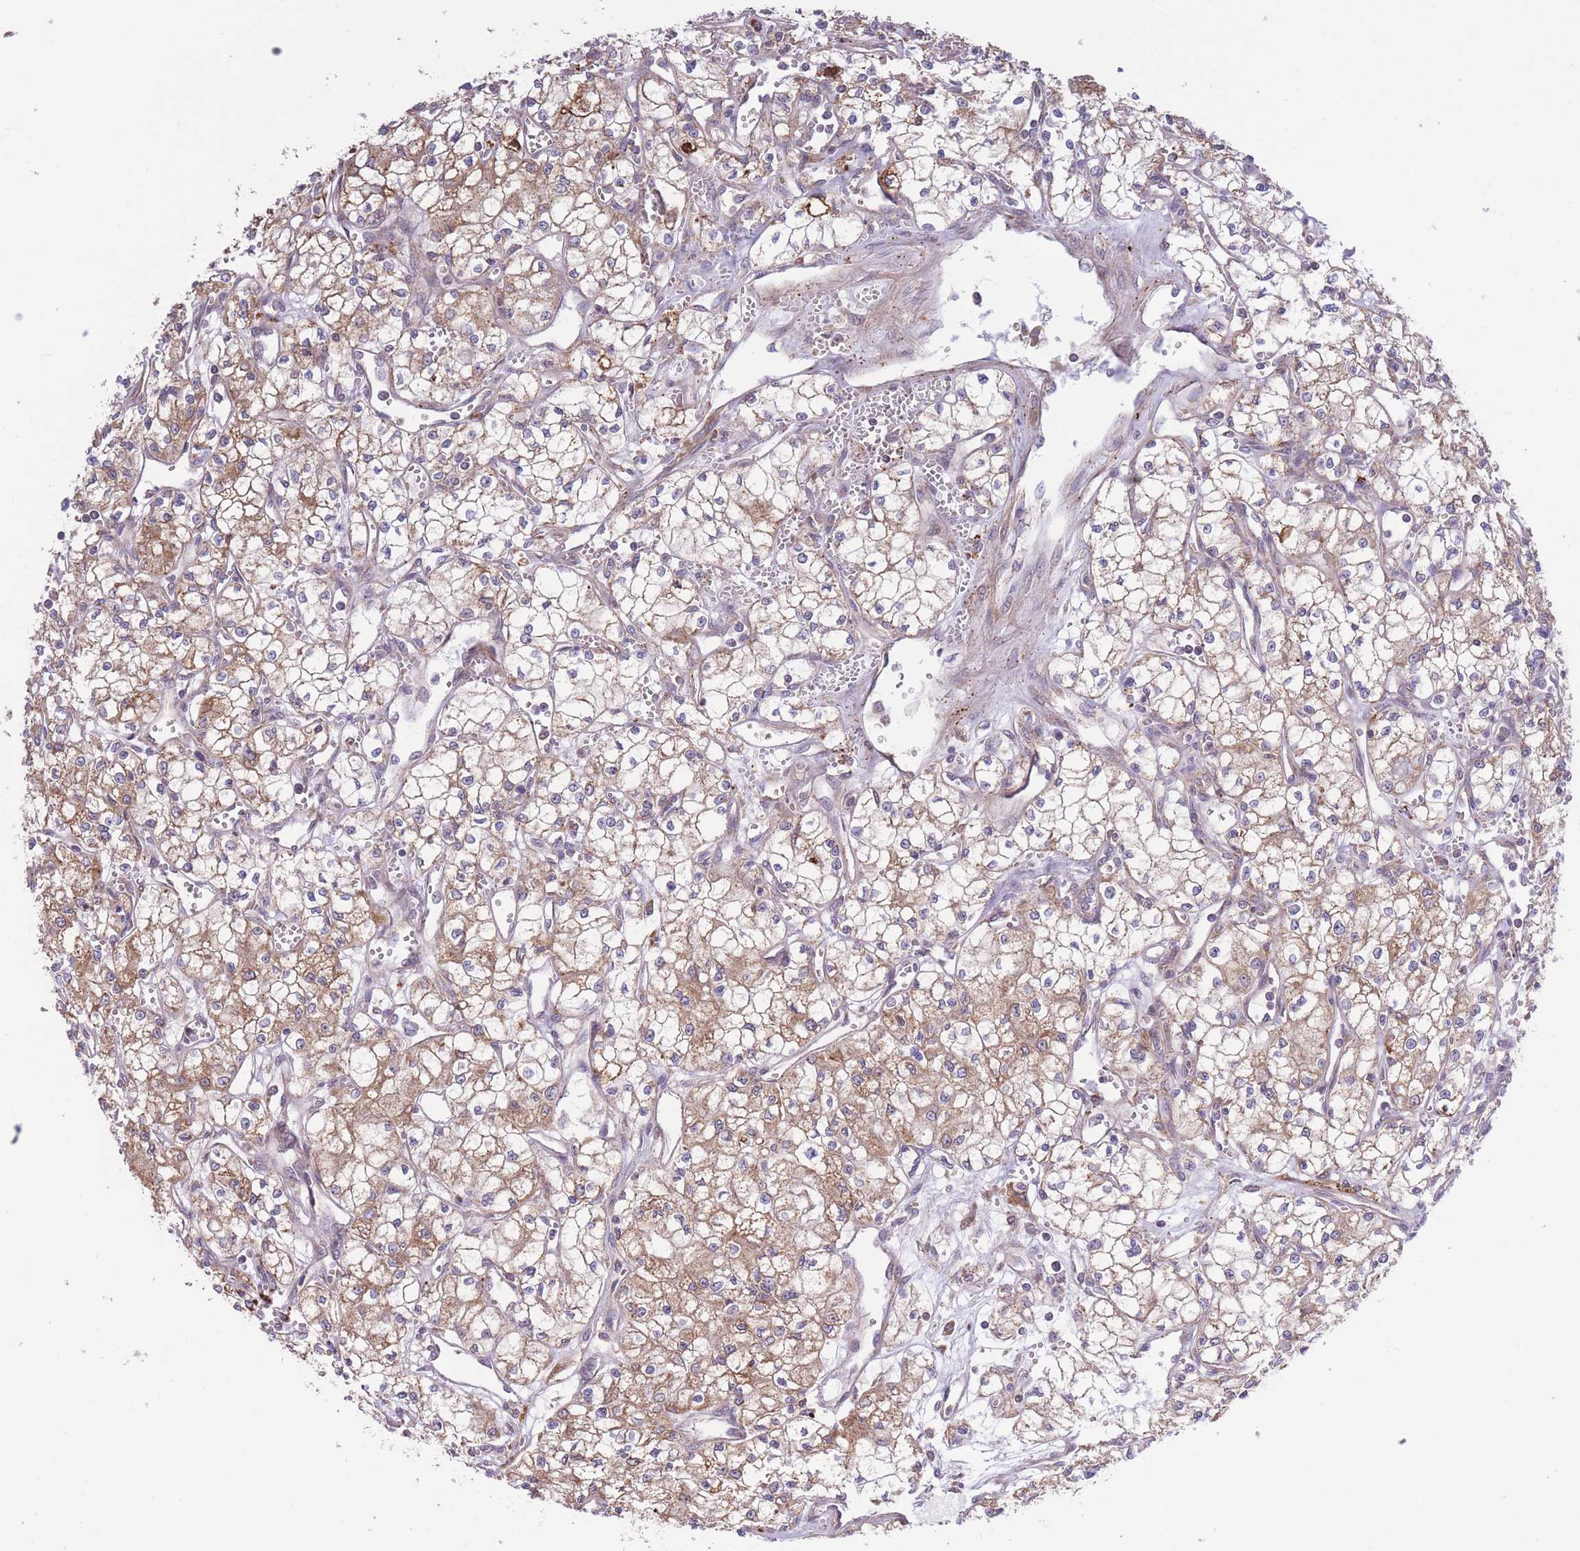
{"staining": {"intensity": "moderate", "quantity": "25%-75%", "location": "cytoplasmic/membranous"}, "tissue": "renal cancer", "cell_type": "Tumor cells", "image_type": "cancer", "snomed": [{"axis": "morphology", "description": "Adenocarcinoma, NOS"}, {"axis": "topography", "description": "Kidney"}], "caption": "Protein analysis of renal adenocarcinoma tissue demonstrates moderate cytoplasmic/membranous positivity in about 25%-75% of tumor cells. The protein is stained brown, and the nuclei are stained in blue (DAB IHC with brightfield microscopy, high magnification).", "gene": "ATP13A2", "patient": {"sex": "male", "age": 59}}